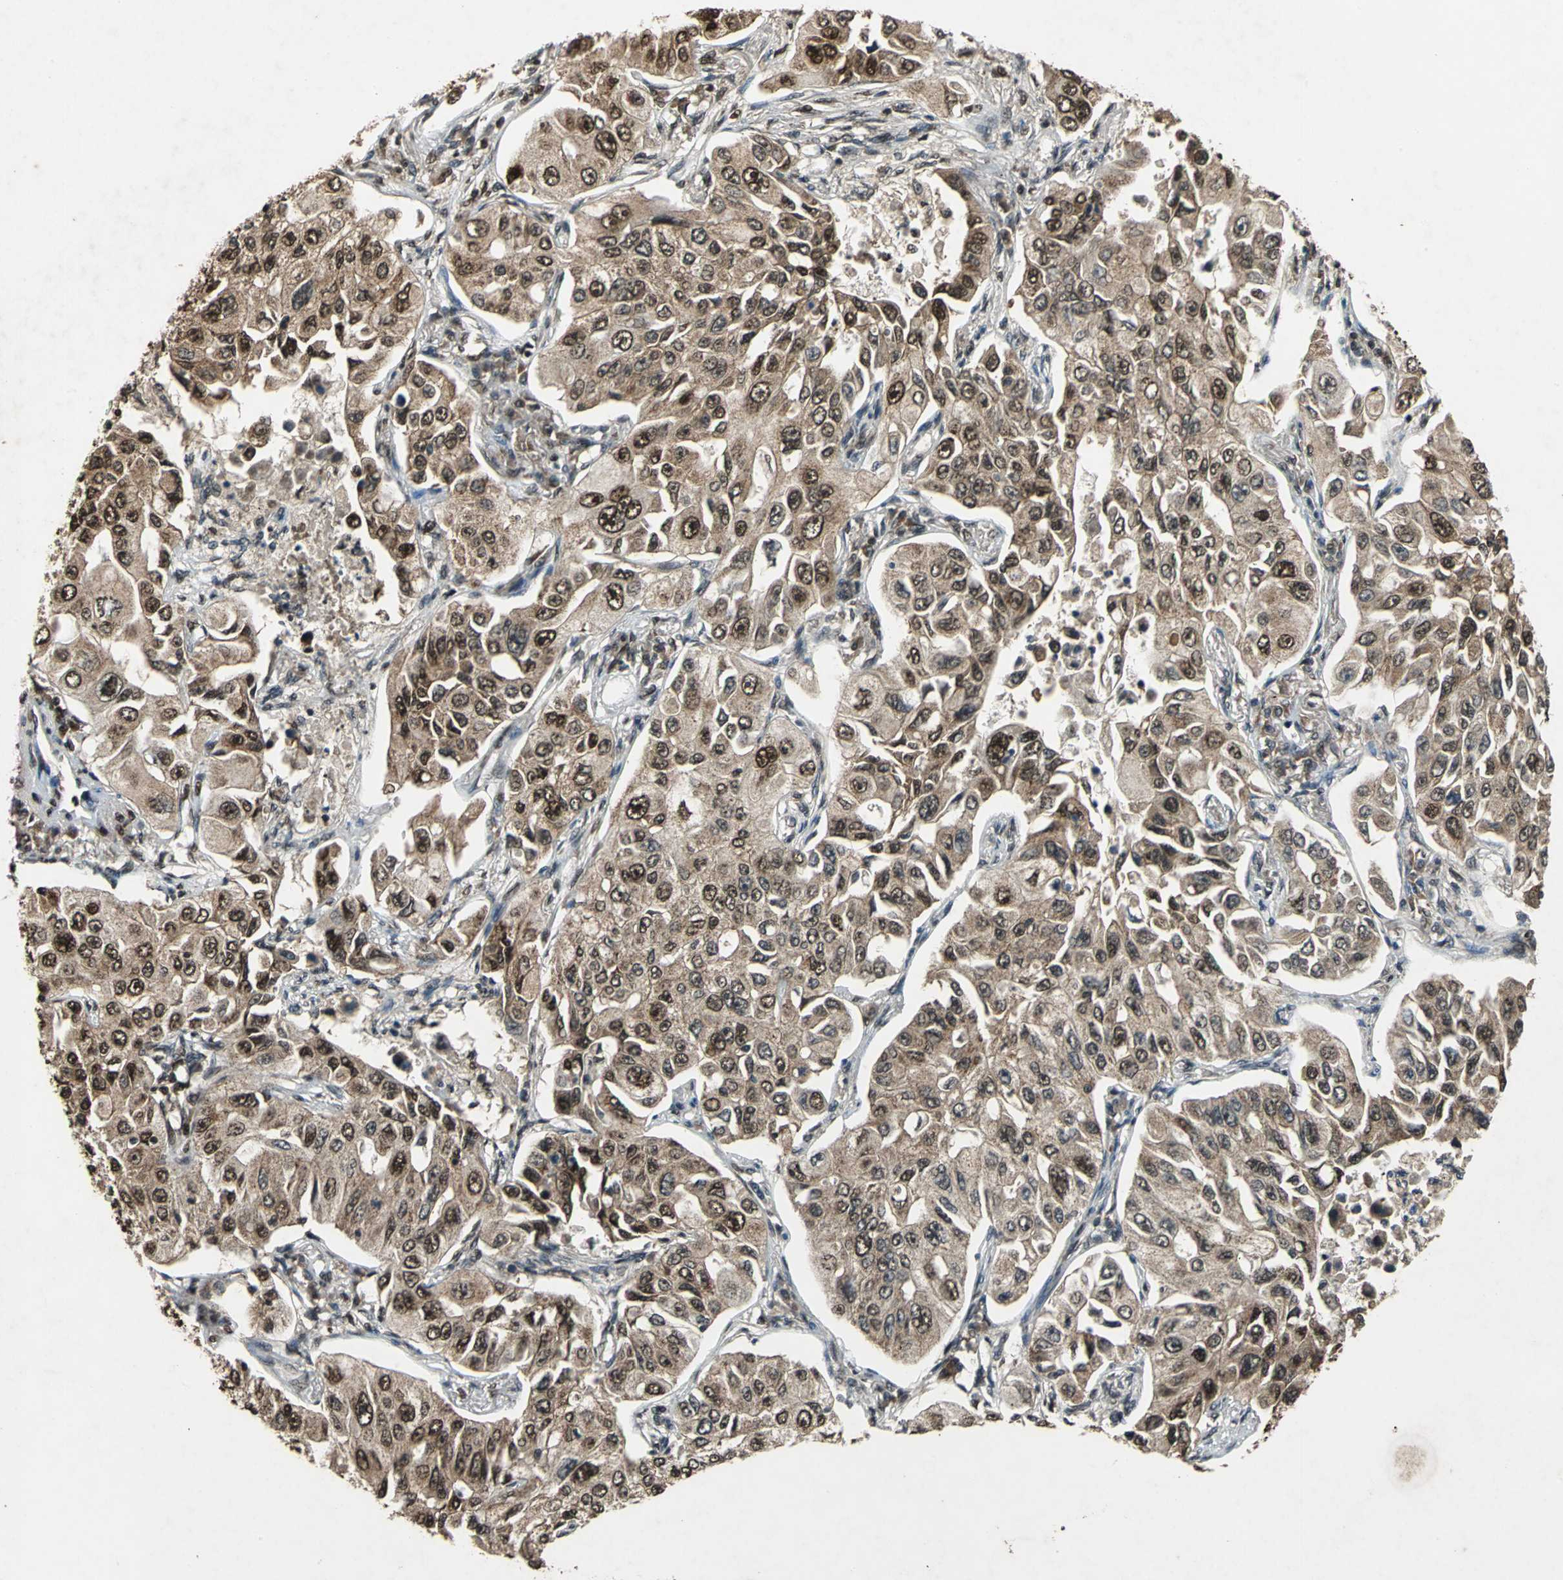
{"staining": {"intensity": "strong", "quantity": ">75%", "location": "cytoplasmic/membranous,nuclear"}, "tissue": "lung cancer", "cell_type": "Tumor cells", "image_type": "cancer", "snomed": [{"axis": "morphology", "description": "Adenocarcinoma, NOS"}, {"axis": "topography", "description": "Lung"}], "caption": "Immunohistochemical staining of human lung adenocarcinoma exhibits high levels of strong cytoplasmic/membranous and nuclear expression in about >75% of tumor cells.", "gene": "ANP32A", "patient": {"sex": "male", "age": 84}}